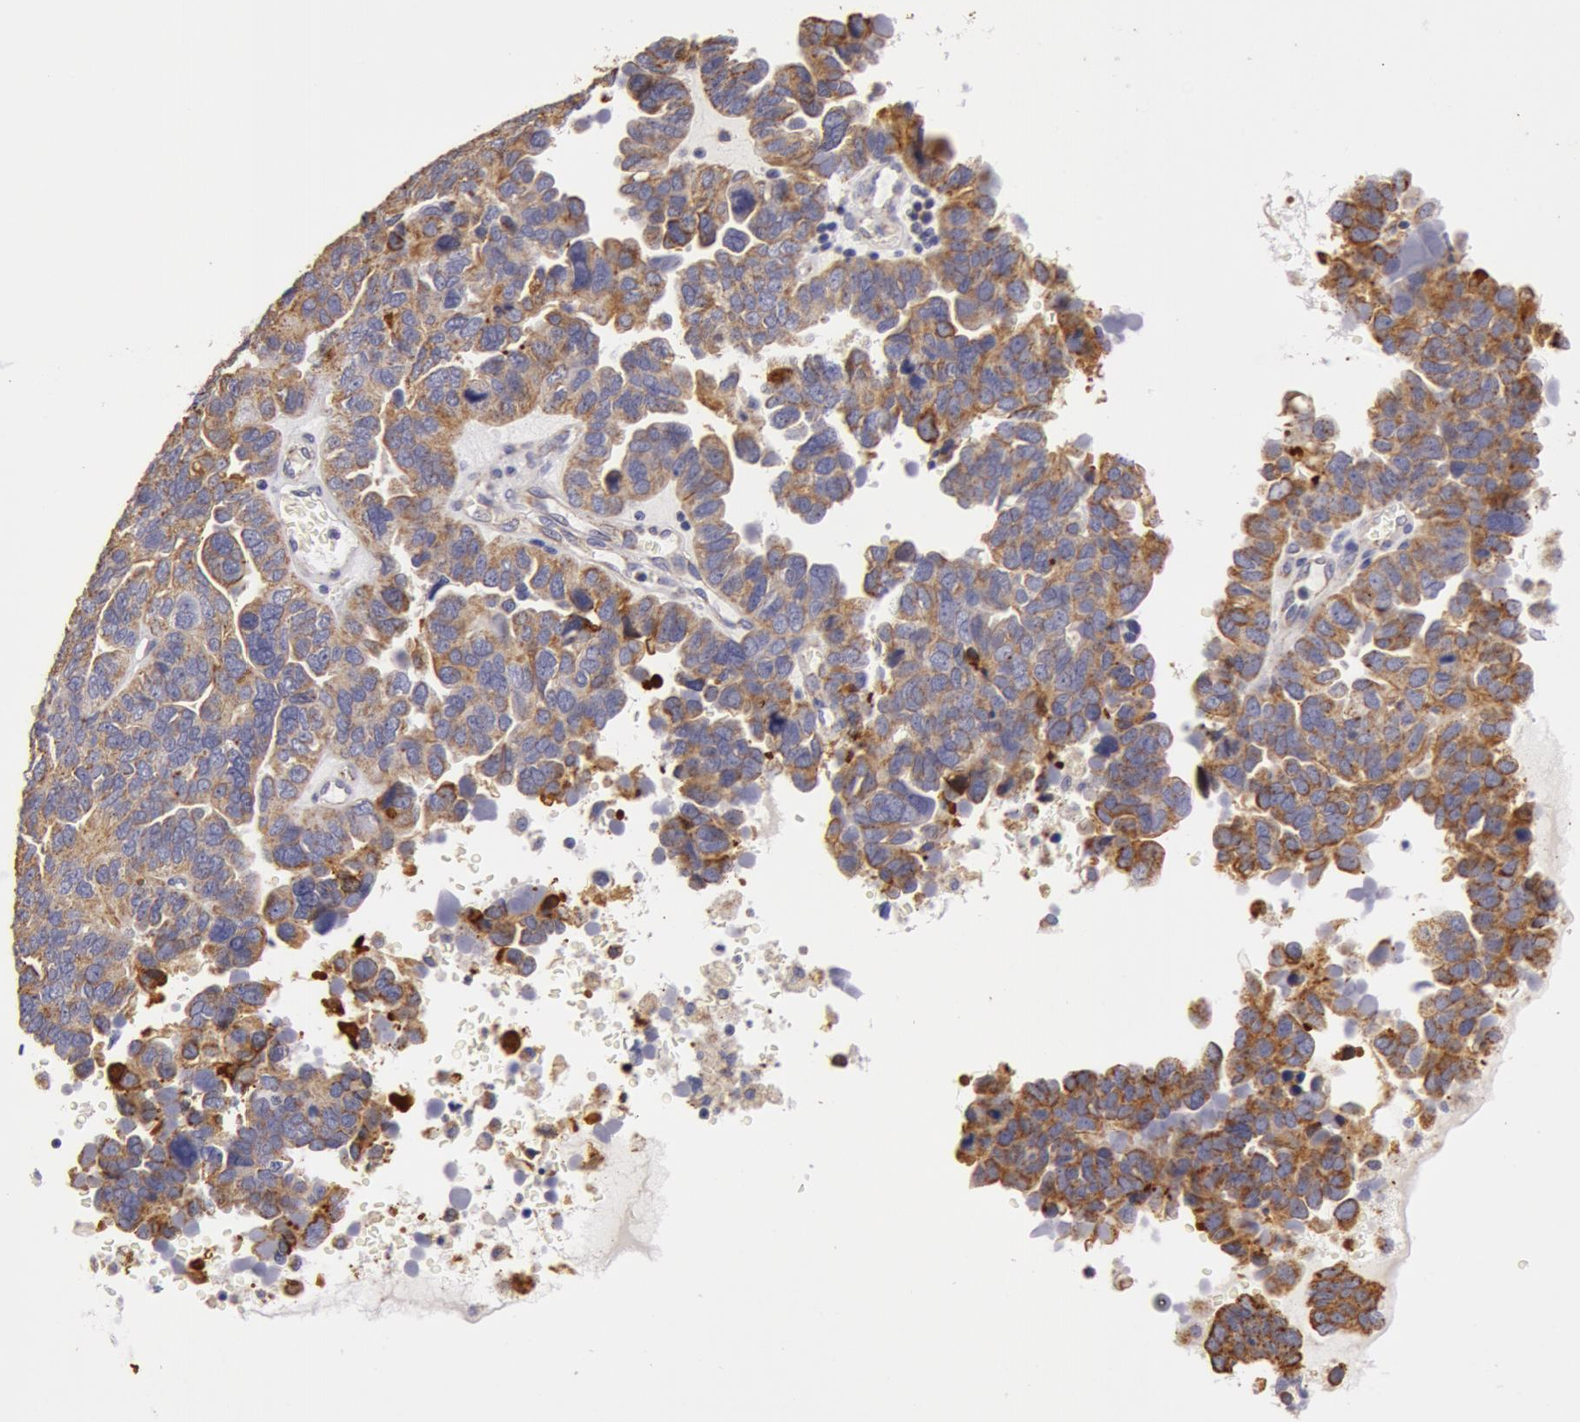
{"staining": {"intensity": "moderate", "quantity": ">75%", "location": "cytoplasmic/membranous"}, "tissue": "ovarian cancer", "cell_type": "Tumor cells", "image_type": "cancer", "snomed": [{"axis": "morphology", "description": "Cystadenocarcinoma, serous, NOS"}, {"axis": "topography", "description": "Ovary"}], "caption": "Moderate cytoplasmic/membranous expression for a protein is appreciated in approximately >75% of tumor cells of ovarian cancer using immunohistochemistry.", "gene": "KRT18", "patient": {"sex": "female", "age": 64}}